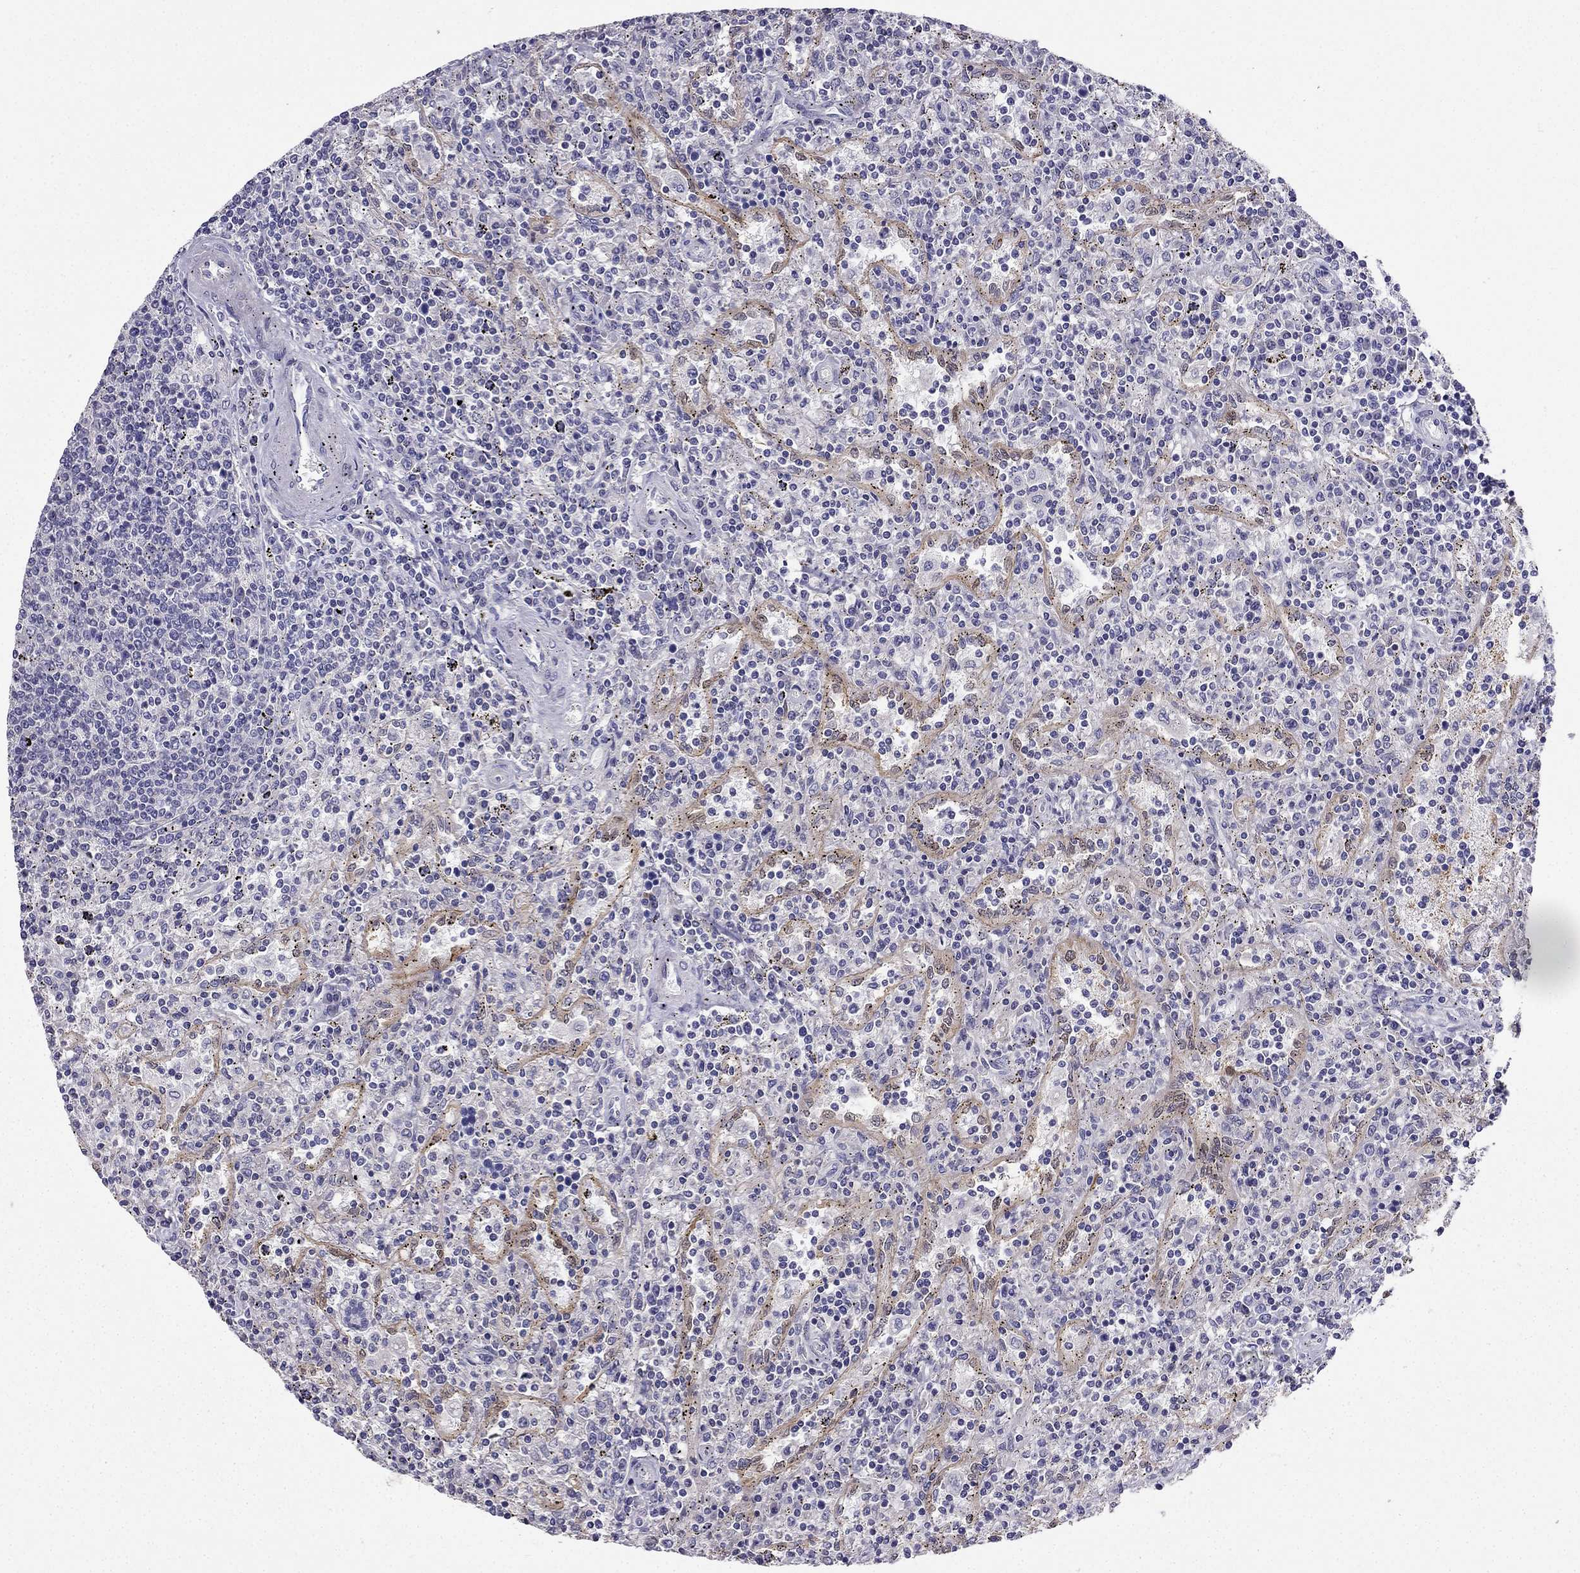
{"staining": {"intensity": "negative", "quantity": "none", "location": "none"}, "tissue": "lymphoma", "cell_type": "Tumor cells", "image_type": "cancer", "snomed": [{"axis": "morphology", "description": "Malignant lymphoma, non-Hodgkin's type, Low grade"}, {"axis": "topography", "description": "Lymph node"}], "caption": "Immunohistochemistry image of neoplastic tissue: lymphoma stained with DAB reveals no significant protein staining in tumor cells. (Brightfield microscopy of DAB immunohistochemistry at high magnification).", "gene": "AS3MT", "patient": {"sex": "male", "age": 52}}